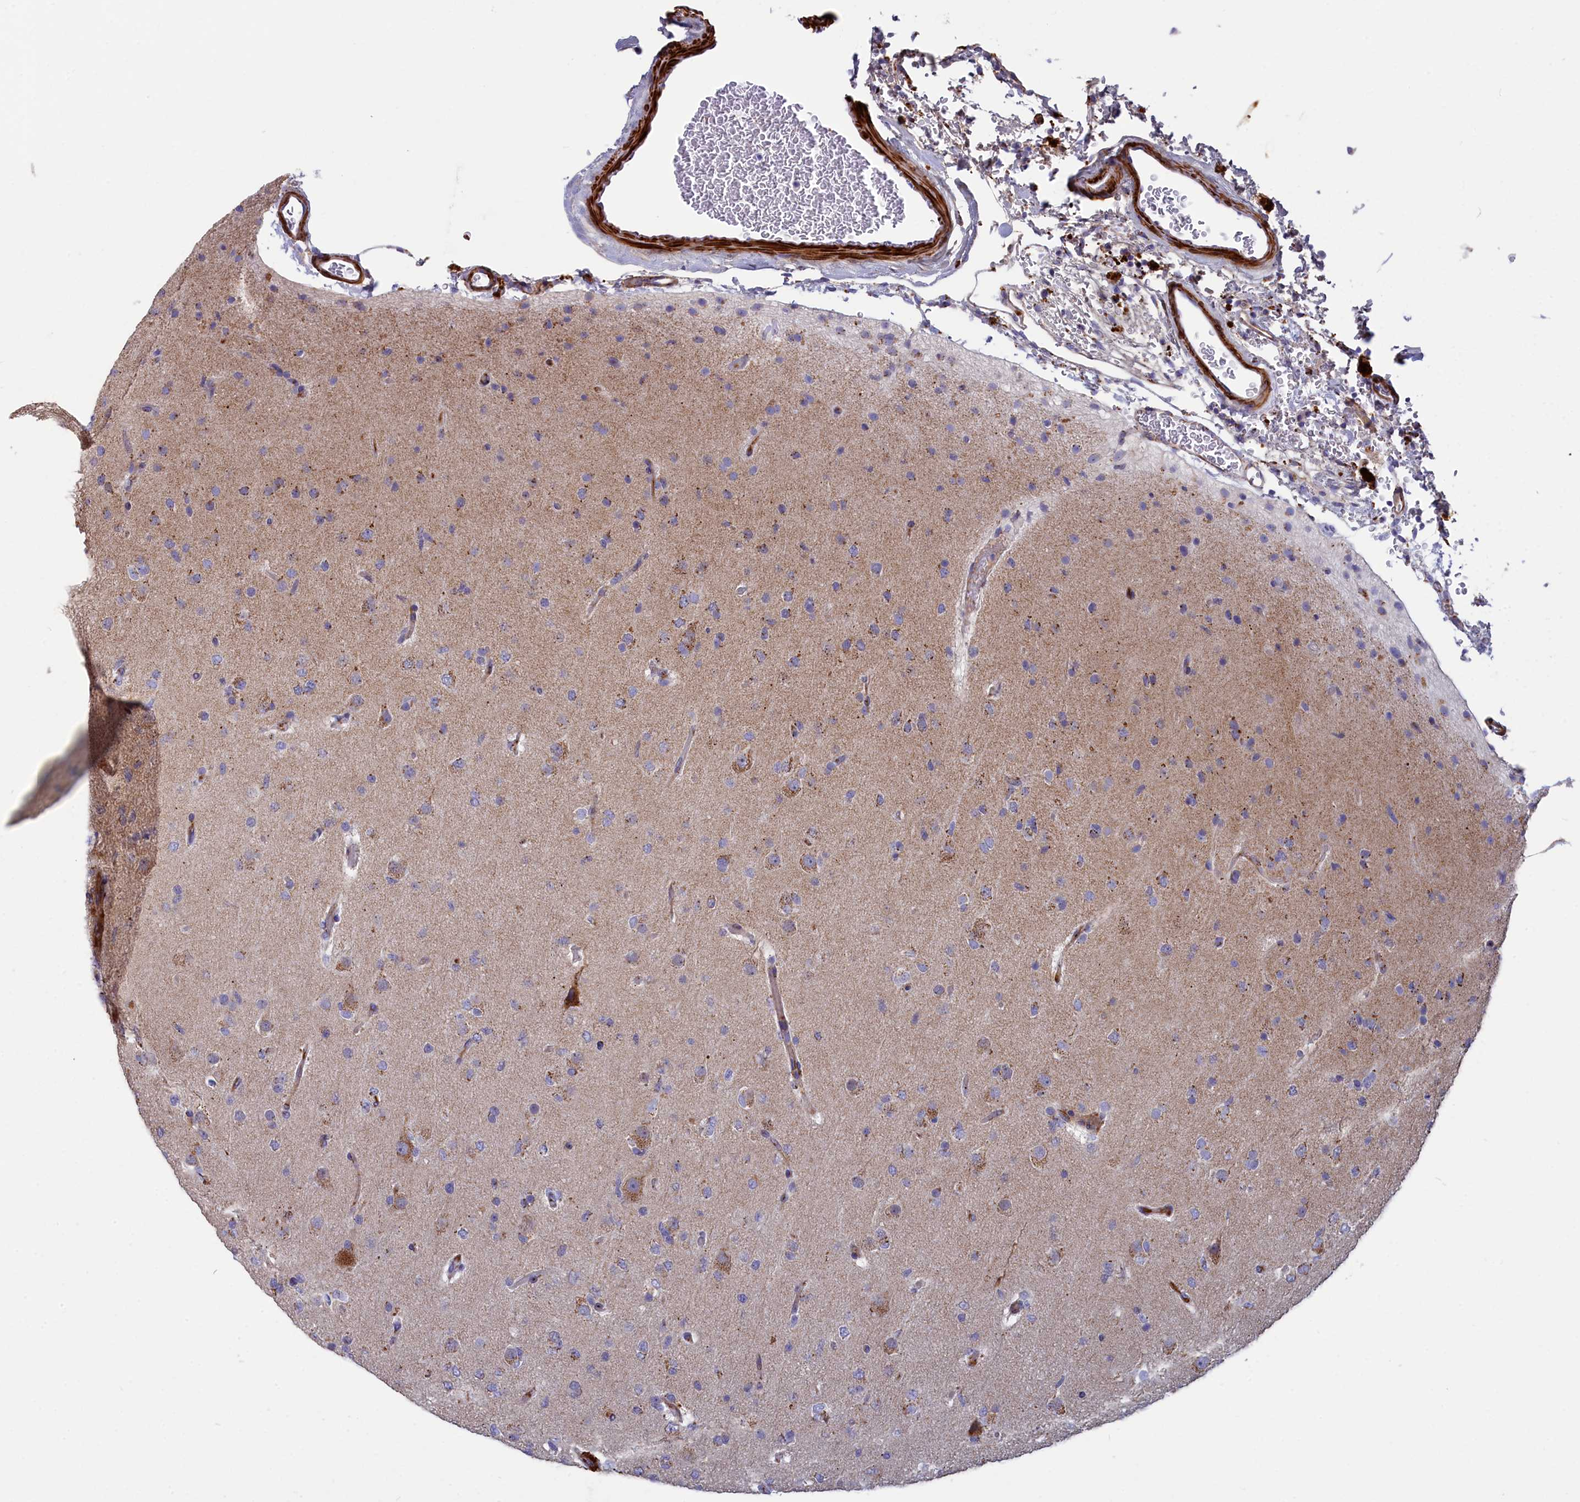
{"staining": {"intensity": "moderate", "quantity": "<25%", "location": "cytoplasmic/membranous"}, "tissue": "glioma", "cell_type": "Tumor cells", "image_type": "cancer", "snomed": [{"axis": "morphology", "description": "Glioma, malignant, Low grade"}, {"axis": "topography", "description": "Brain"}], "caption": "Brown immunohistochemical staining in glioma exhibits moderate cytoplasmic/membranous expression in about <25% of tumor cells.", "gene": "TUBGCP4", "patient": {"sex": "male", "age": 65}}